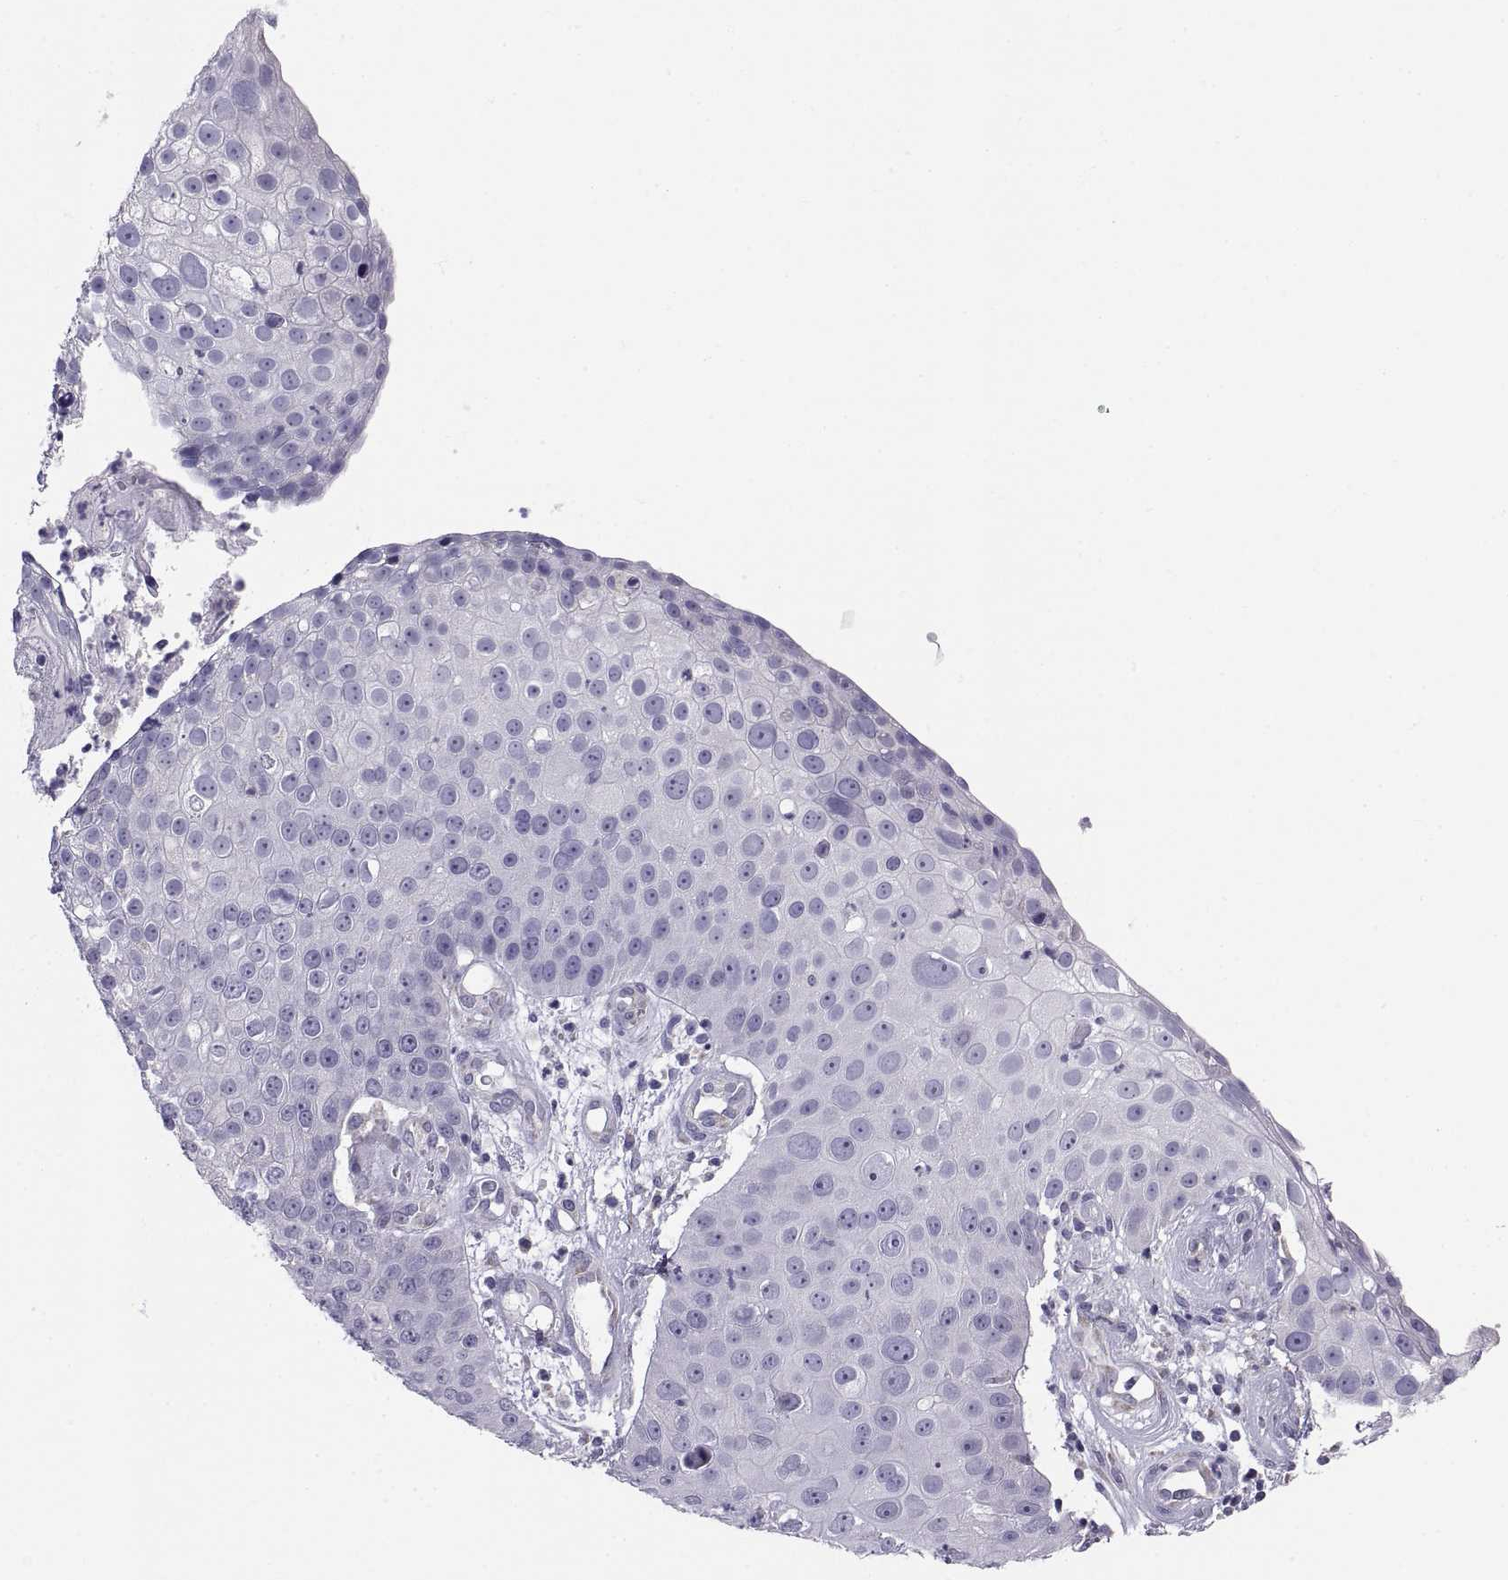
{"staining": {"intensity": "negative", "quantity": "none", "location": "none"}, "tissue": "skin cancer", "cell_type": "Tumor cells", "image_type": "cancer", "snomed": [{"axis": "morphology", "description": "Squamous cell carcinoma, NOS"}, {"axis": "topography", "description": "Skin"}], "caption": "Immunohistochemistry (IHC) histopathology image of neoplastic tissue: skin cancer (squamous cell carcinoma) stained with DAB demonstrates no significant protein expression in tumor cells.", "gene": "TNNC1", "patient": {"sex": "male", "age": 71}}